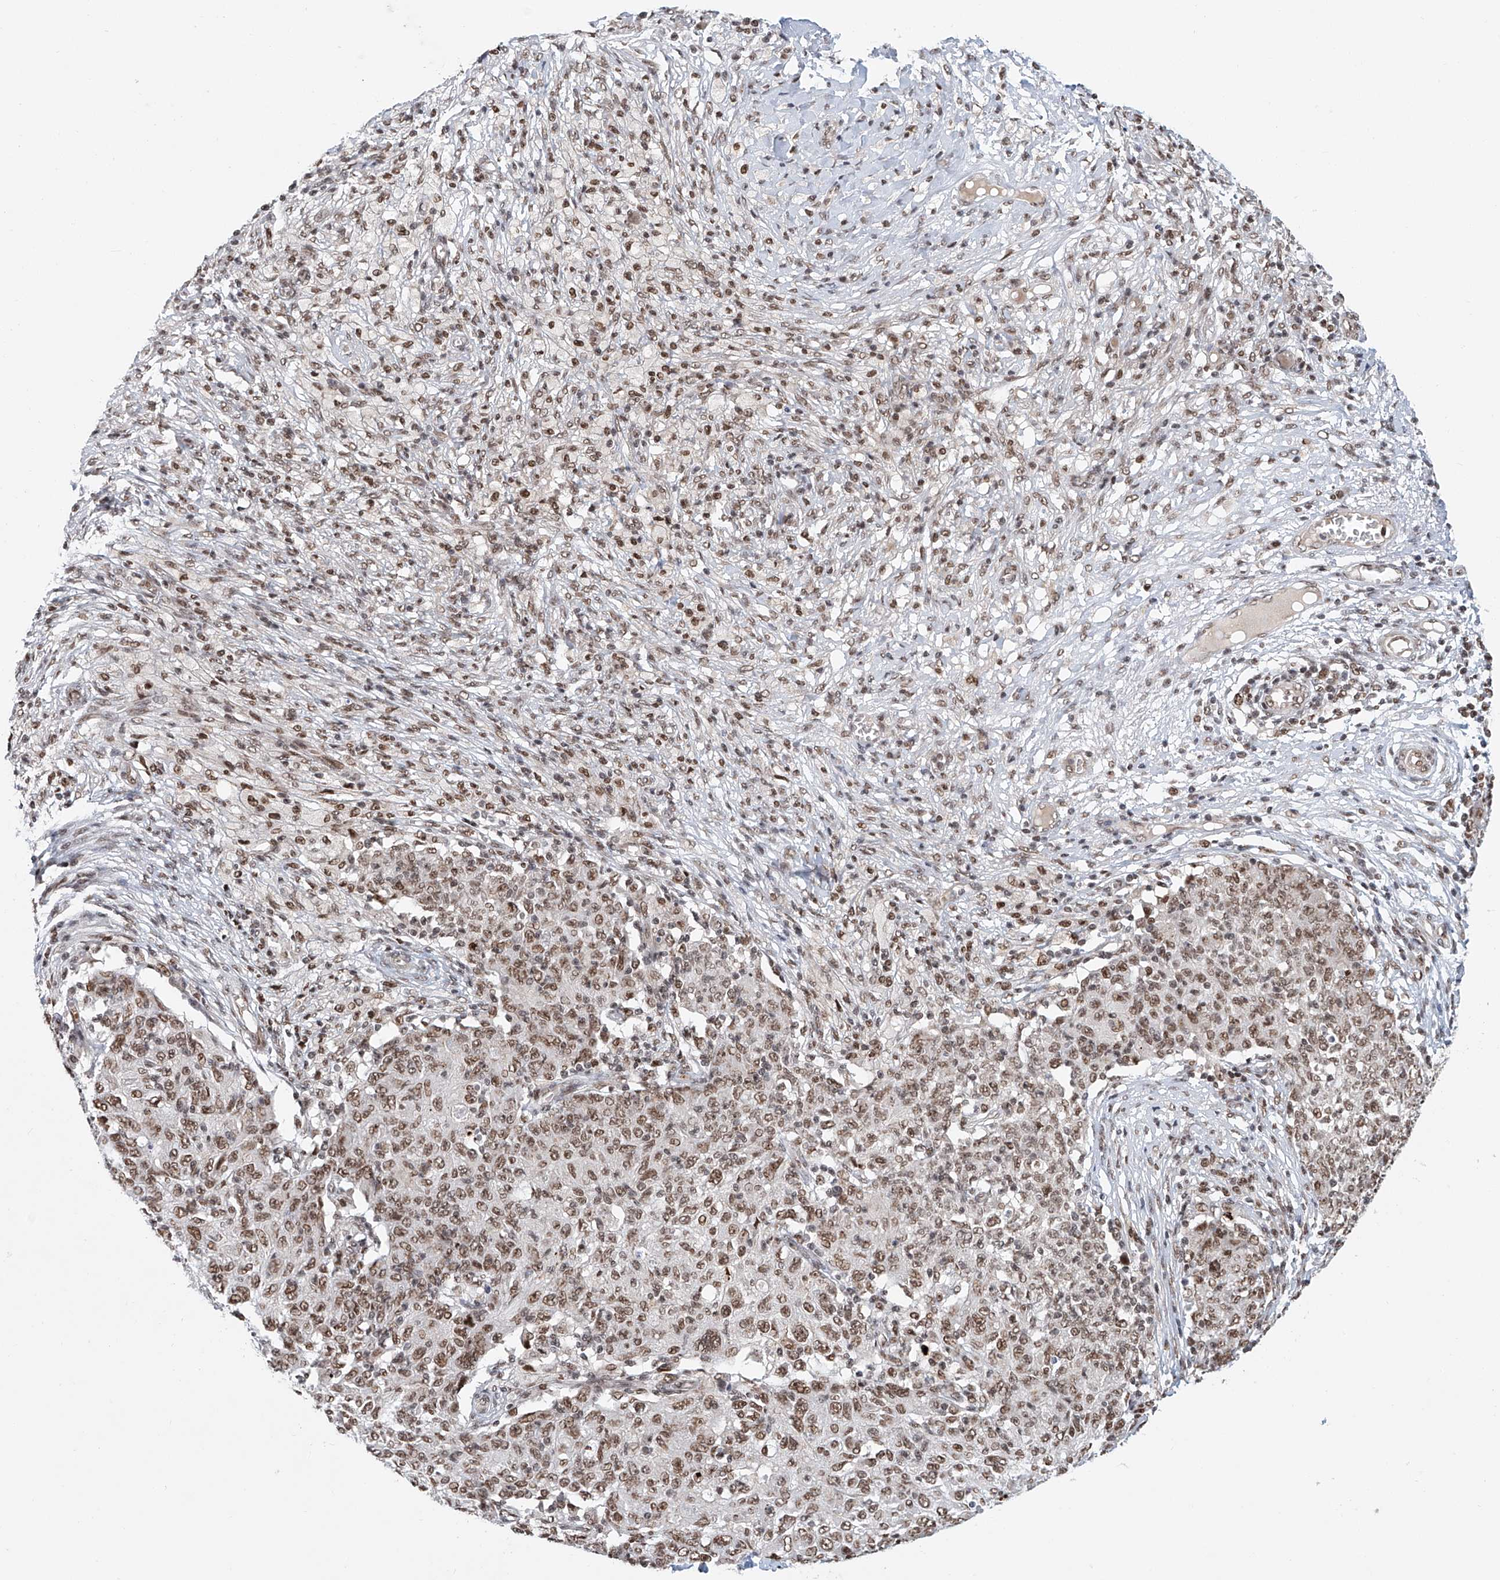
{"staining": {"intensity": "moderate", "quantity": "25%-75%", "location": "nuclear"}, "tissue": "ovarian cancer", "cell_type": "Tumor cells", "image_type": "cancer", "snomed": [{"axis": "morphology", "description": "Carcinoma, endometroid"}, {"axis": "topography", "description": "Ovary"}], "caption": "IHC (DAB (3,3'-diaminobenzidine)) staining of endometroid carcinoma (ovarian) demonstrates moderate nuclear protein positivity in approximately 25%-75% of tumor cells.", "gene": "ZNF470", "patient": {"sex": "female", "age": 42}}